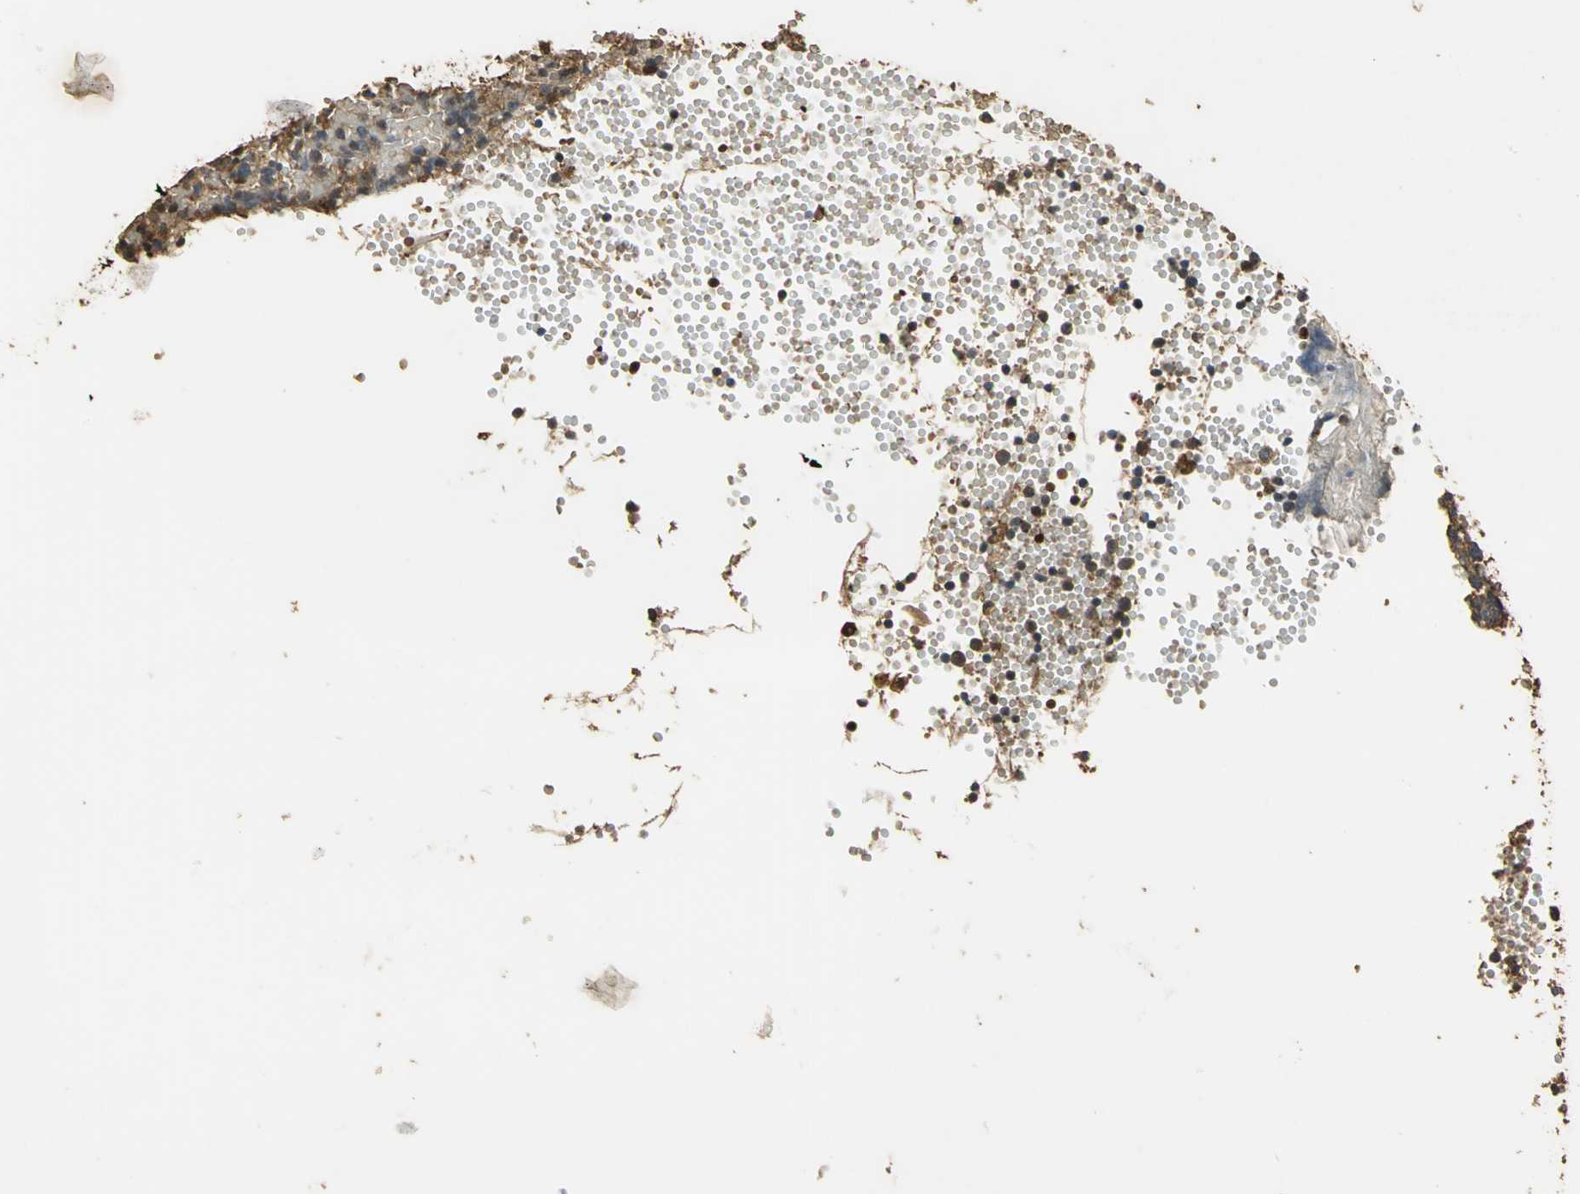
{"staining": {"intensity": "weak", "quantity": "25%-75%", "location": "cytoplasmic/membranous"}, "tissue": "tonsil", "cell_type": "Germinal center cells", "image_type": "normal", "snomed": [{"axis": "morphology", "description": "Normal tissue, NOS"}, {"axis": "topography", "description": "Tonsil"}], "caption": "The photomicrograph displays a brown stain indicating the presence of a protein in the cytoplasmic/membranous of germinal center cells in tonsil.", "gene": "GAPDH", "patient": {"sex": "female", "age": 40}}